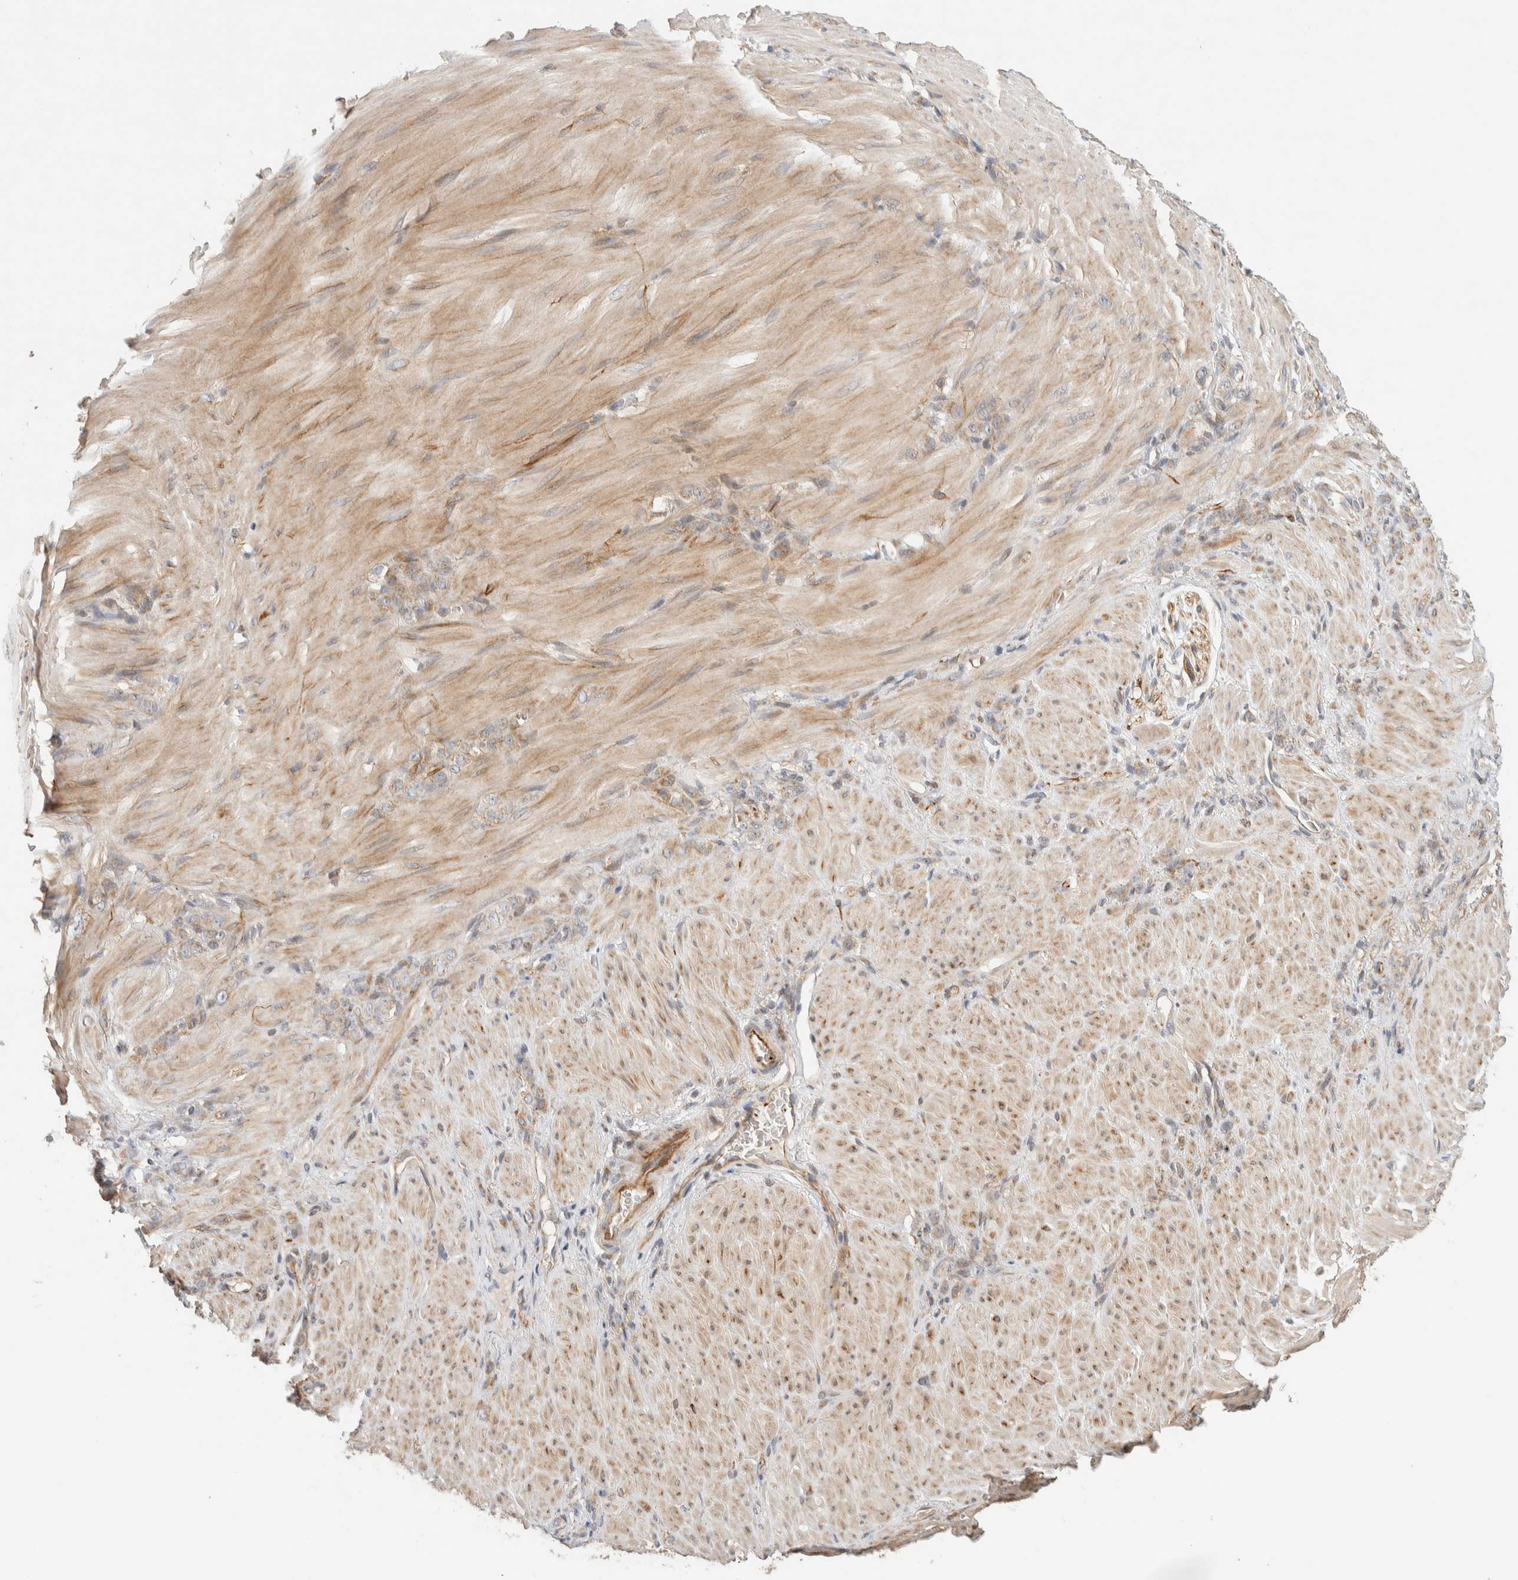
{"staining": {"intensity": "weak", "quantity": "<25%", "location": "cytoplasmic/membranous"}, "tissue": "stomach cancer", "cell_type": "Tumor cells", "image_type": "cancer", "snomed": [{"axis": "morphology", "description": "Normal tissue, NOS"}, {"axis": "morphology", "description": "Adenocarcinoma, NOS"}, {"axis": "topography", "description": "Stomach"}], "caption": "High power microscopy photomicrograph of an IHC histopathology image of stomach cancer, revealing no significant expression in tumor cells.", "gene": "KIF9", "patient": {"sex": "male", "age": 82}}